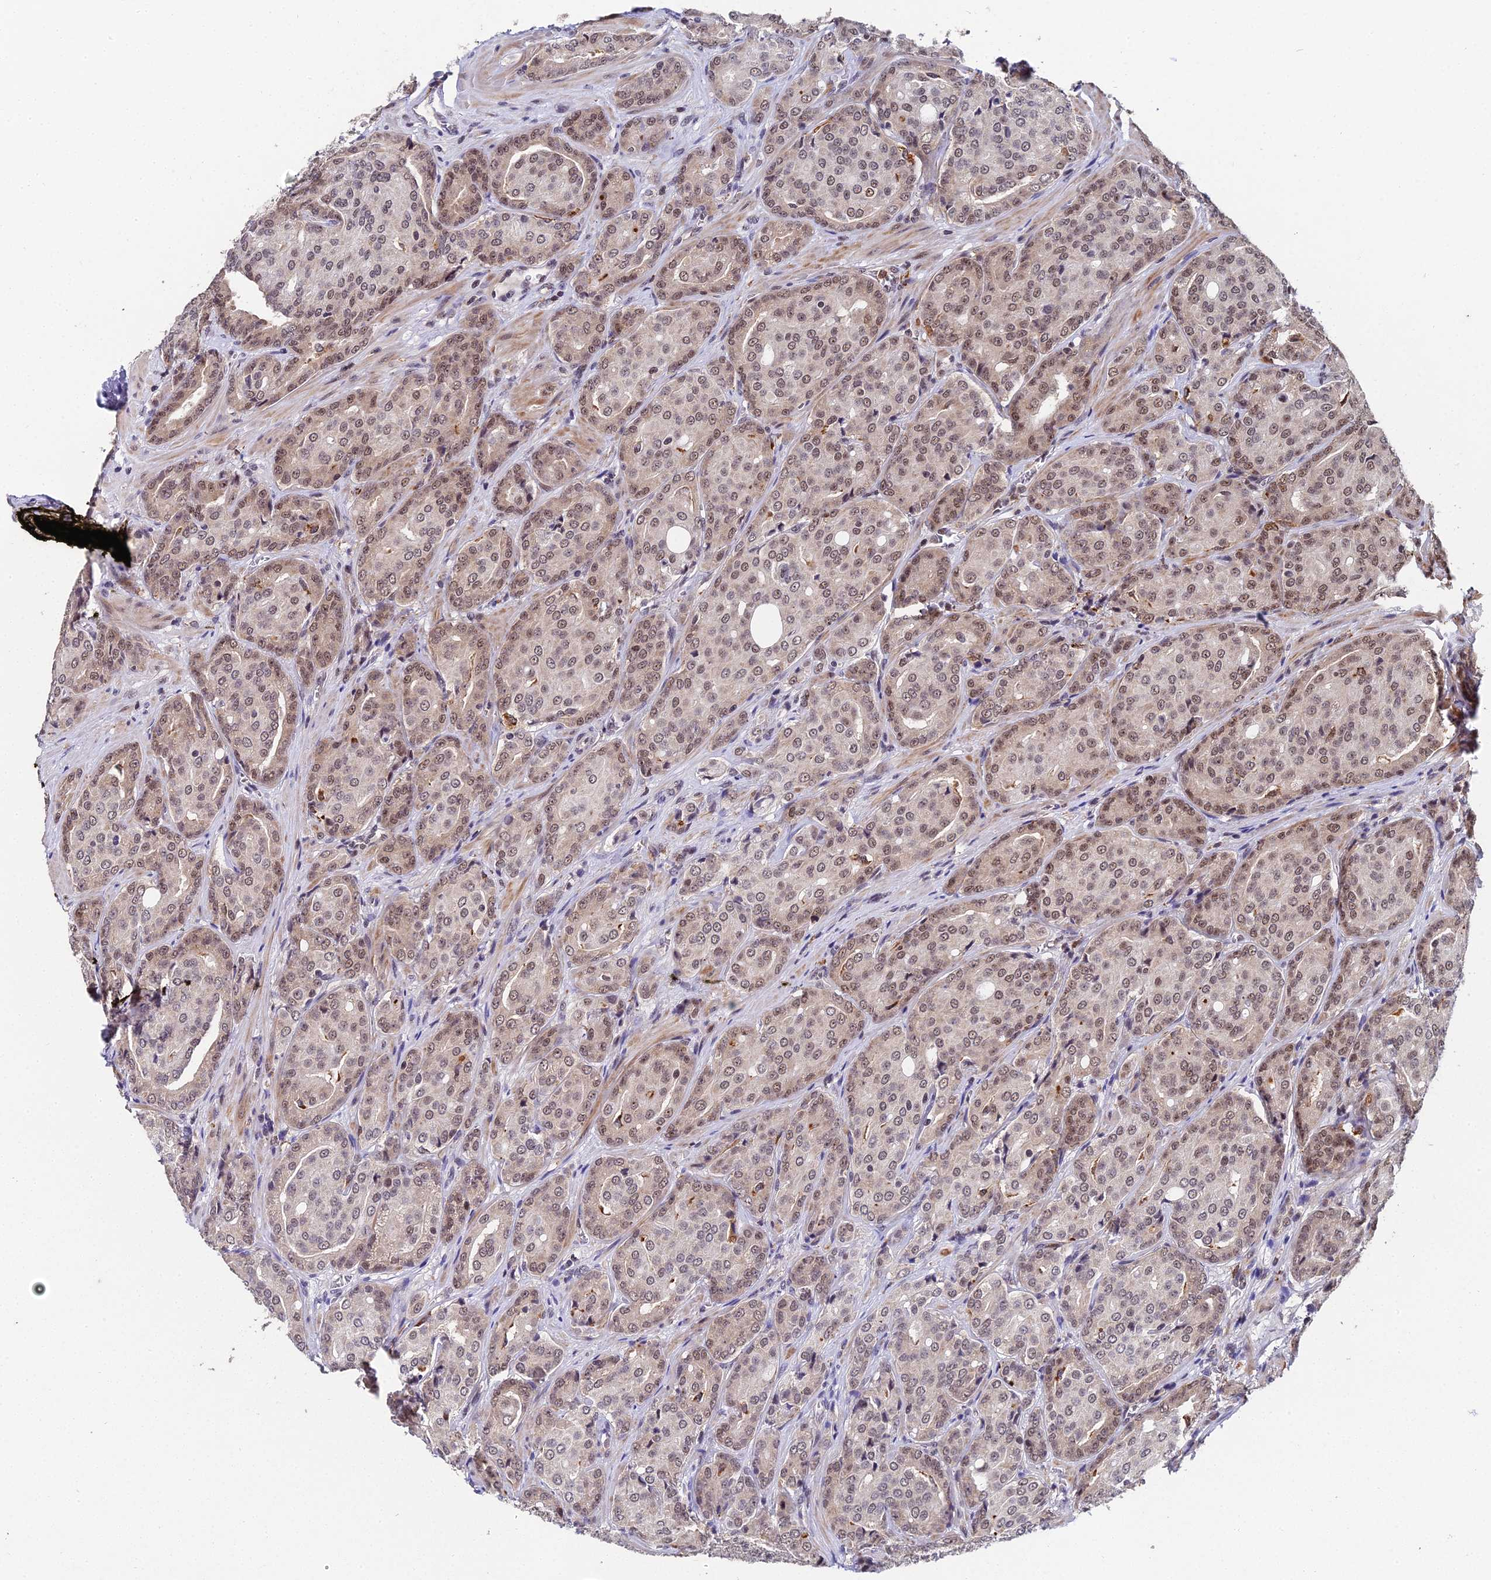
{"staining": {"intensity": "moderate", "quantity": ">75%", "location": "nuclear"}, "tissue": "prostate cancer", "cell_type": "Tumor cells", "image_type": "cancer", "snomed": [{"axis": "morphology", "description": "Adenocarcinoma, High grade"}, {"axis": "topography", "description": "Prostate"}], "caption": "High-grade adenocarcinoma (prostate) stained with a protein marker demonstrates moderate staining in tumor cells.", "gene": "MAGOHB", "patient": {"sex": "male", "age": 68}}